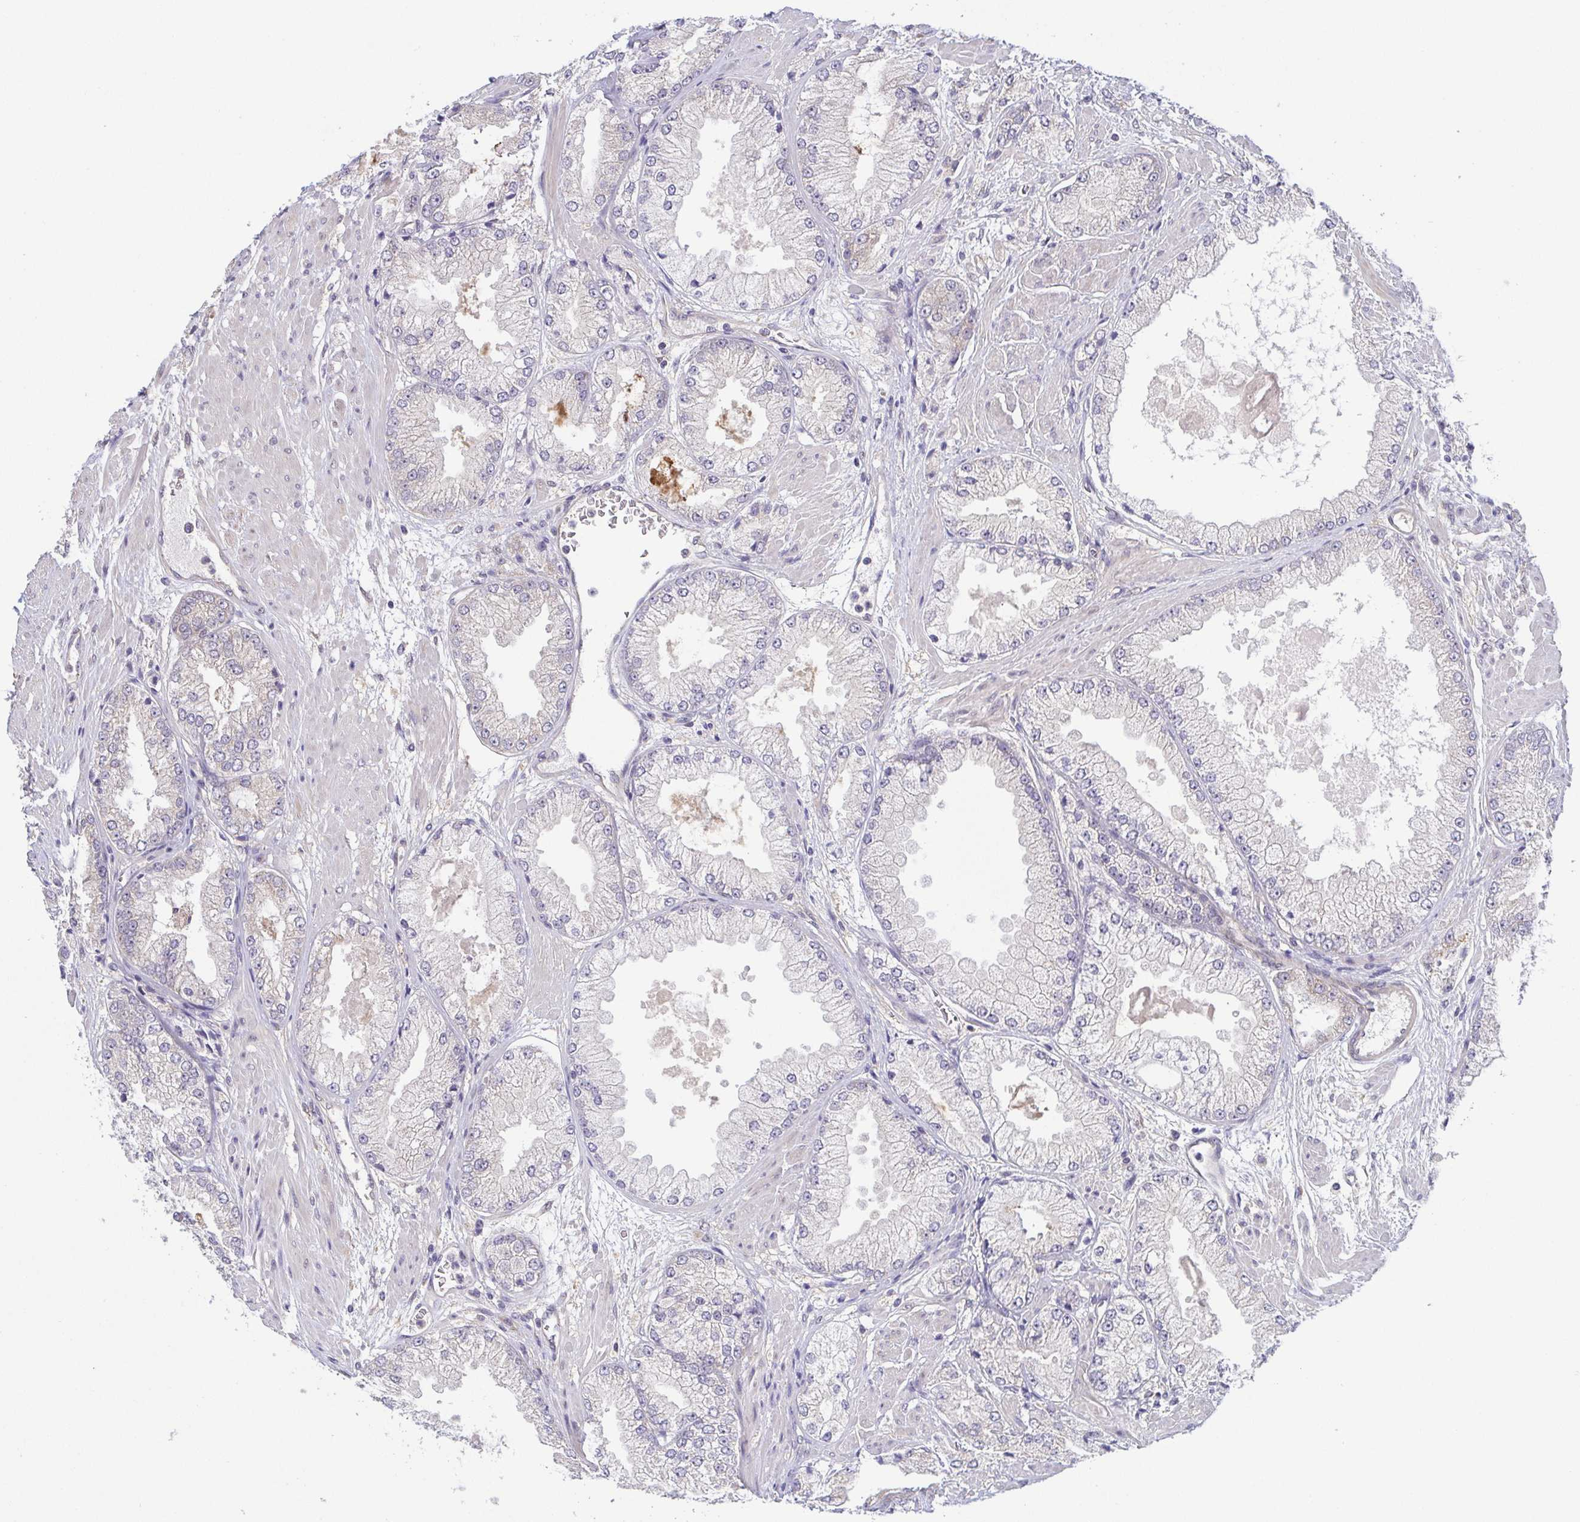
{"staining": {"intensity": "negative", "quantity": "none", "location": "none"}, "tissue": "prostate cancer", "cell_type": "Tumor cells", "image_type": "cancer", "snomed": [{"axis": "morphology", "description": "Adenocarcinoma, High grade"}, {"axis": "topography", "description": "Prostate"}], "caption": "Protein analysis of prostate cancer demonstrates no significant positivity in tumor cells.", "gene": "BCL2L1", "patient": {"sex": "male", "age": 68}}